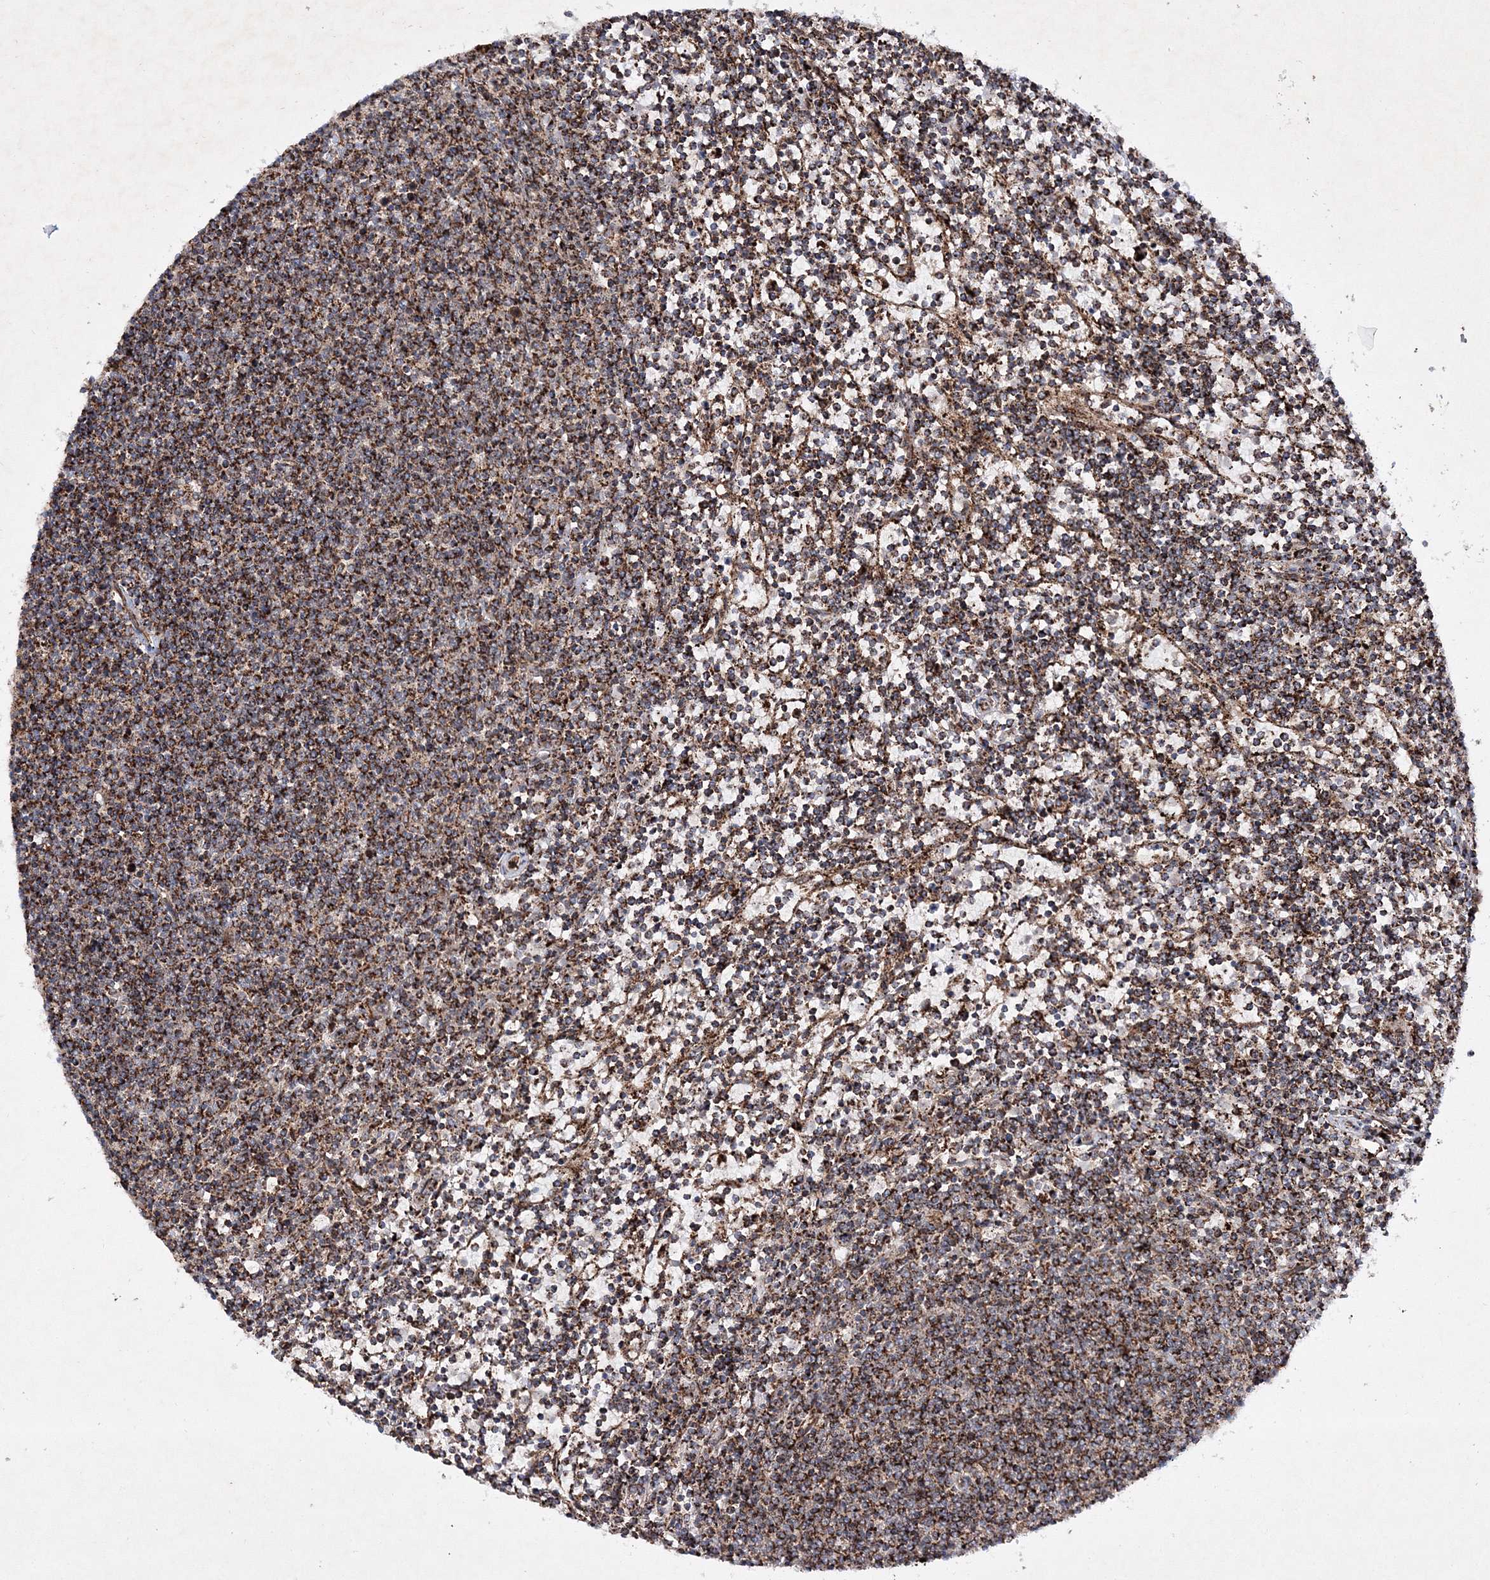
{"staining": {"intensity": "strong", "quantity": "25%-75%", "location": "cytoplasmic/membranous"}, "tissue": "lymphoma", "cell_type": "Tumor cells", "image_type": "cancer", "snomed": [{"axis": "morphology", "description": "Malignant lymphoma, non-Hodgkin's type, Low grade"}, {"axis": "topography", "description": "Spleen"}], "caption": "The histopathology image reveals staining of malignant lymphoma, non-Hodgkin's type (low-grade), revealing strong cytoplasmic/membranous protein positivity (brown color) within tumor cells.", "gene": "SCRN3", "patient": {"sex": "female", "age": 50}}